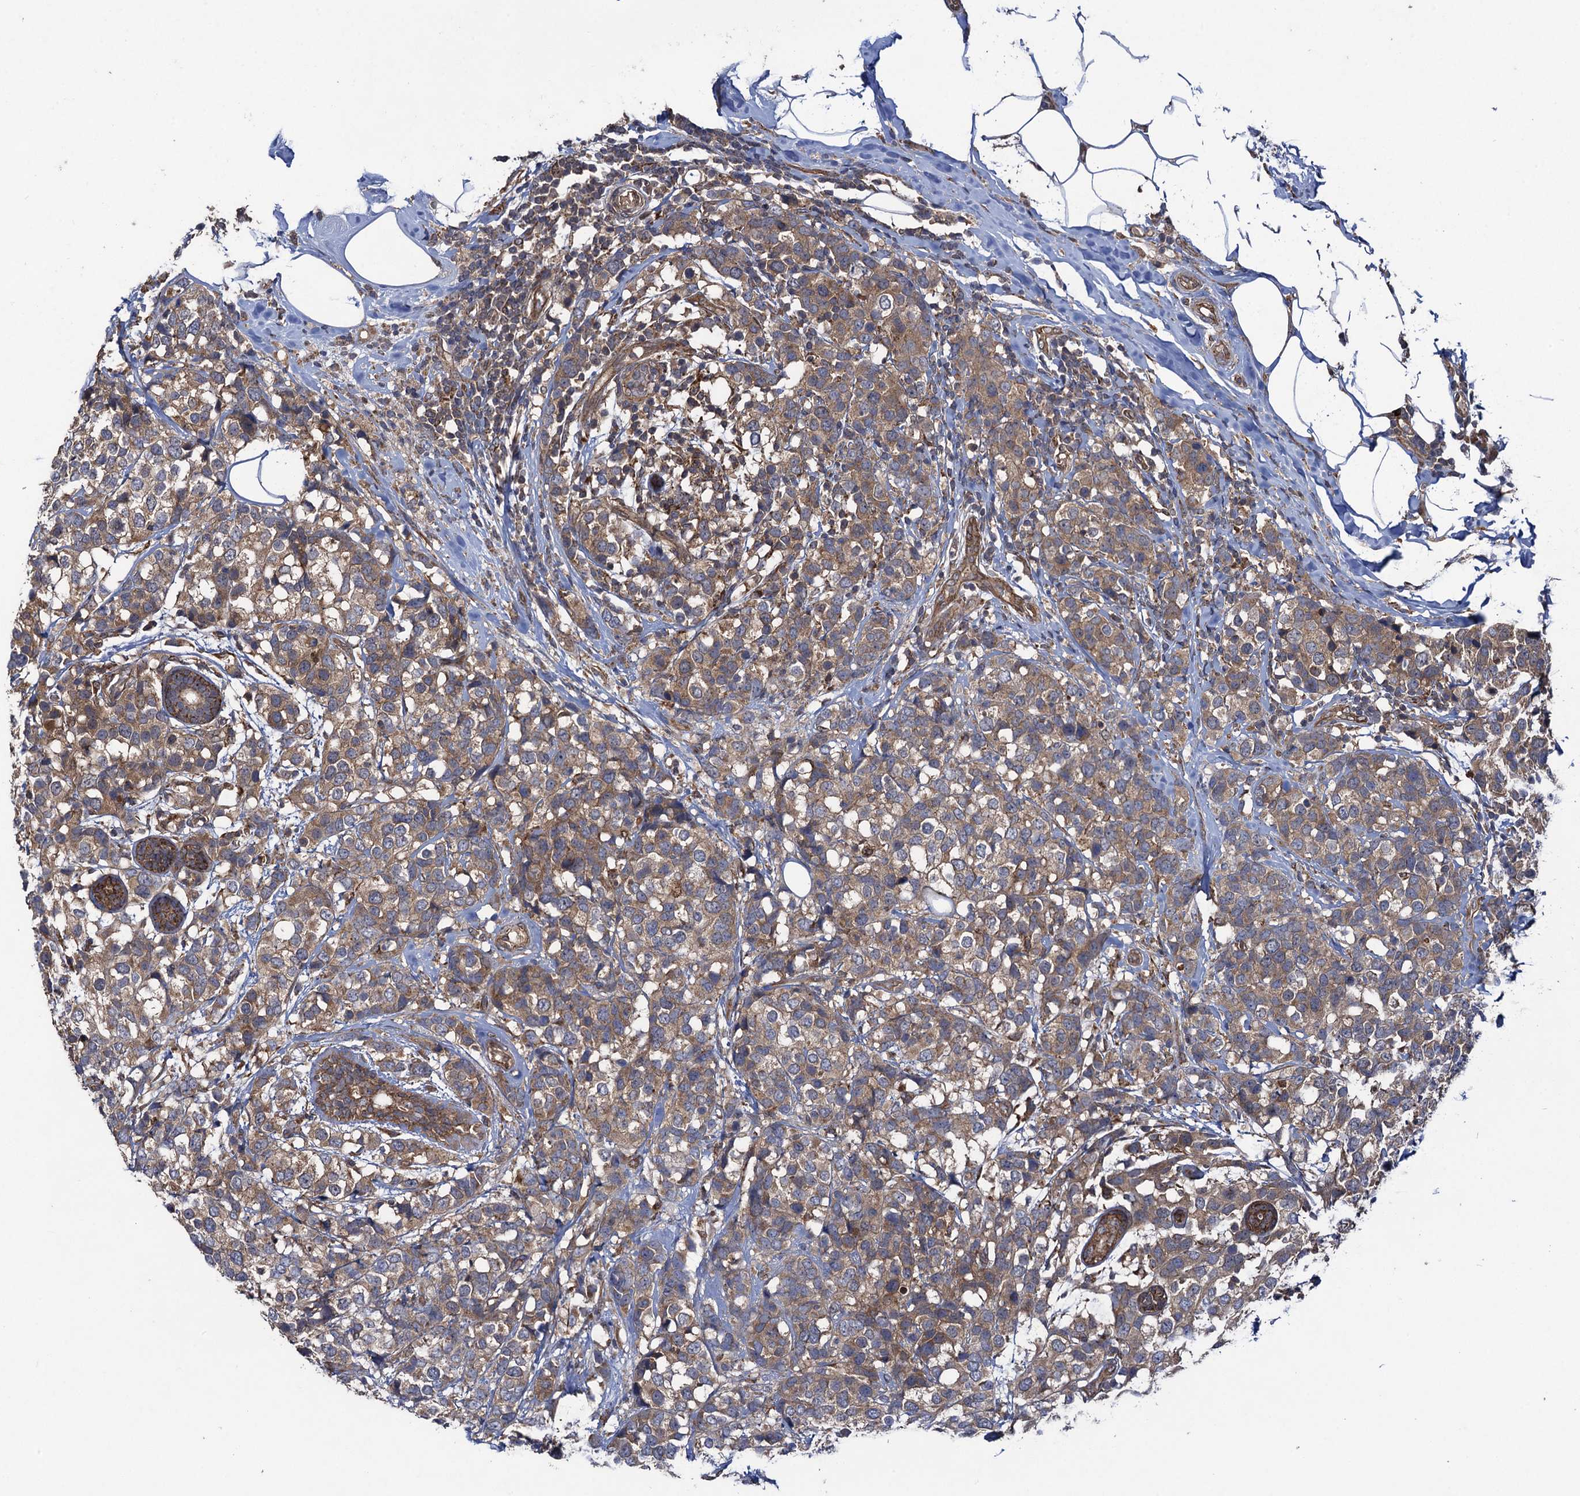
{"staining": {"intensity": "moderate", "quantity": ">75%", "location": "cytoplasmic/membranous"}, "tissue": "breast cancer", "cell_type": "Tumor cells", "image_type": "cancer", "snomed": [{"axis": "morphology", "description": "Lobular carcinoma"}, {"axis": "topography", "description": "Breast"}], "caption": "Protein staining shows moderate cytoplasmic/membranous expression in about >75% of tumor cells in breast cancer (lobular carcinoma).", "gene": "HAUS1", "patient": {"sex": "female", "age": 59}}